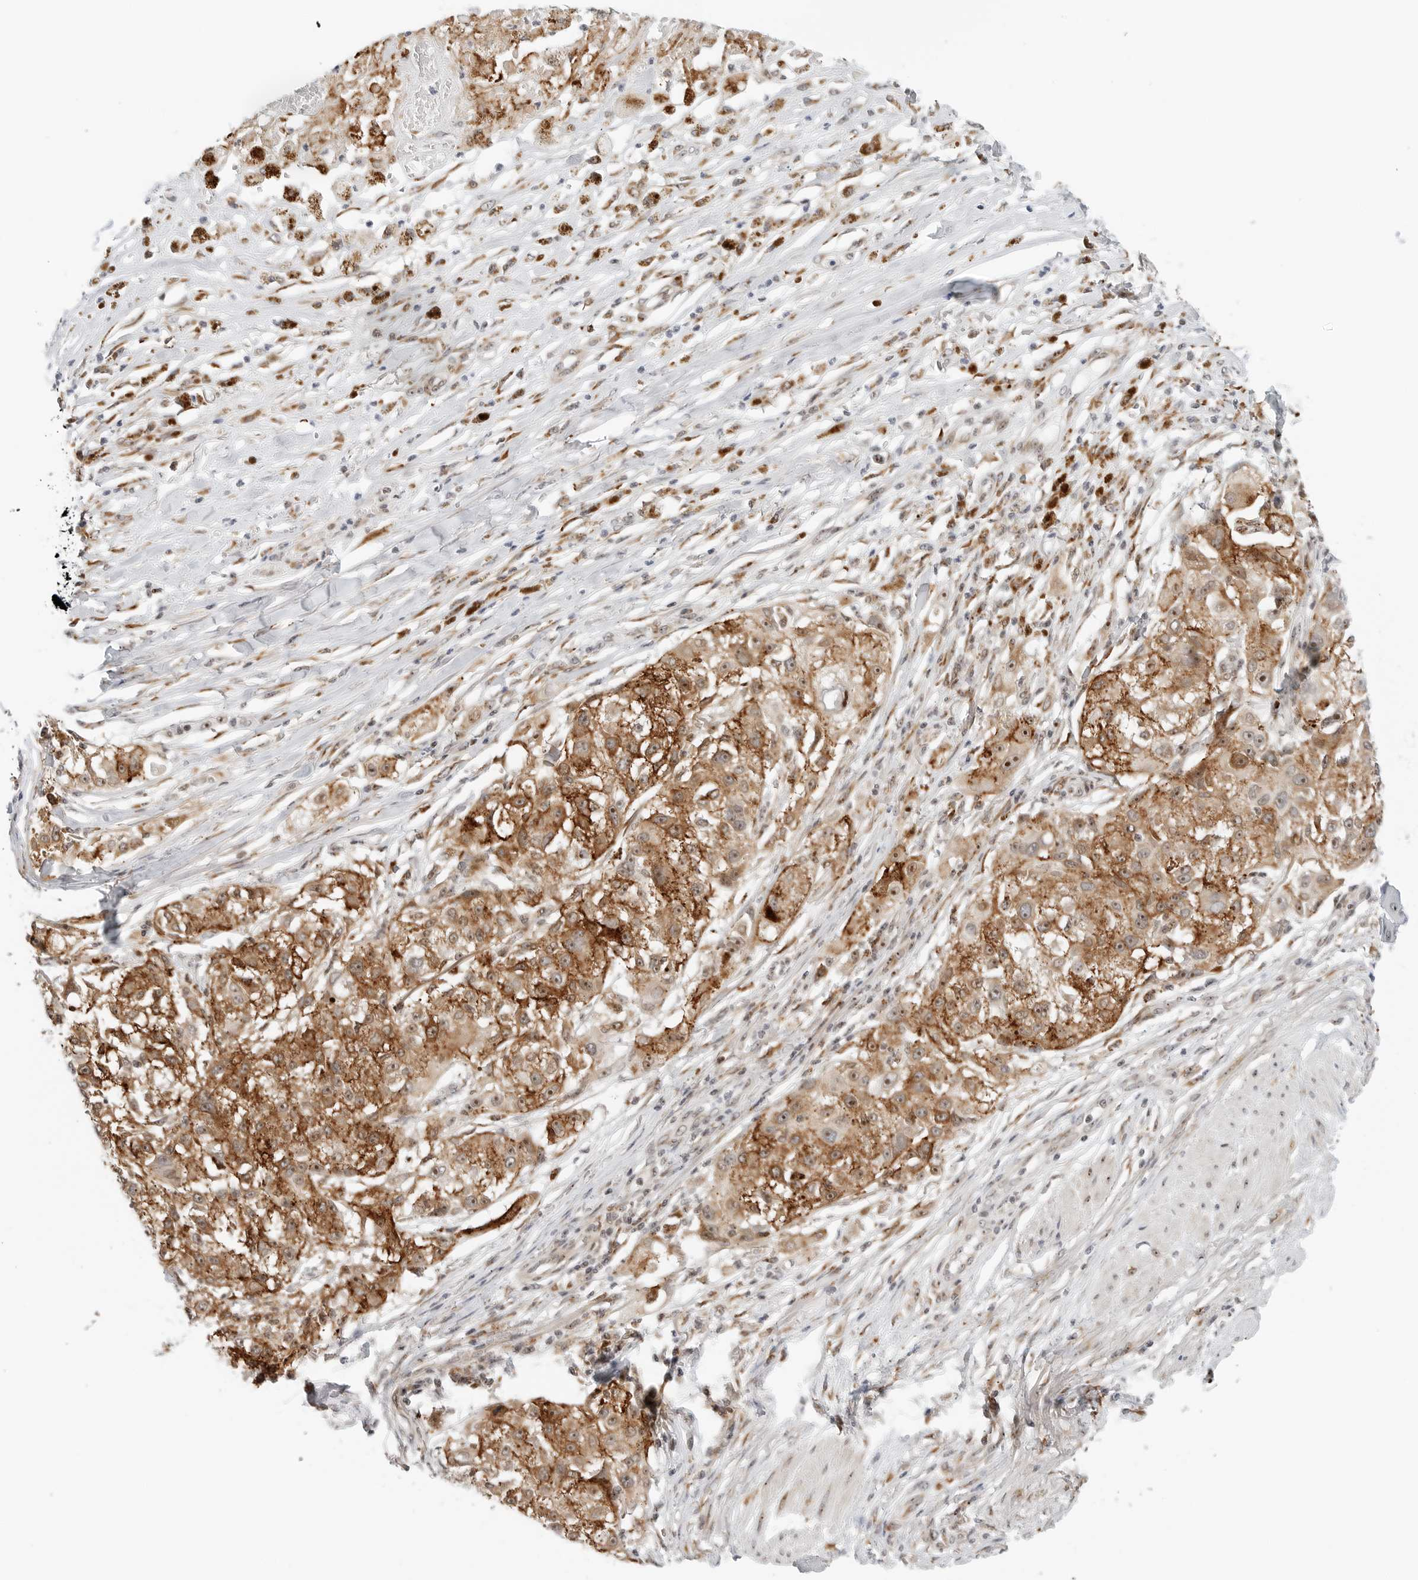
{"staining": {"intensity": "strong", "quantity": "25%-75%", "location": "cytoplasmic/membranous,nuclear"}, "tissue": "melanoma", "cell_type": "Tumor cells", "image_type": "cancer", "snomed": [{"axis": "morphology", "description": "Necrosis, NOS"}, {"axis": "morphology", "description": "Malignant melanoma, NOS"}, {"axis": "topography", "description": "Skin"}], "caption": "Immunohistochemistry image of human malignant melanoma stained for a protein (brown), which reveals high levels of strong cytoplasmic/membranous and nuclear expression in about 25%-75% of tumor cells.", "gene": "RIMKLA", "patient": {"sex": "female", "age": 87}}